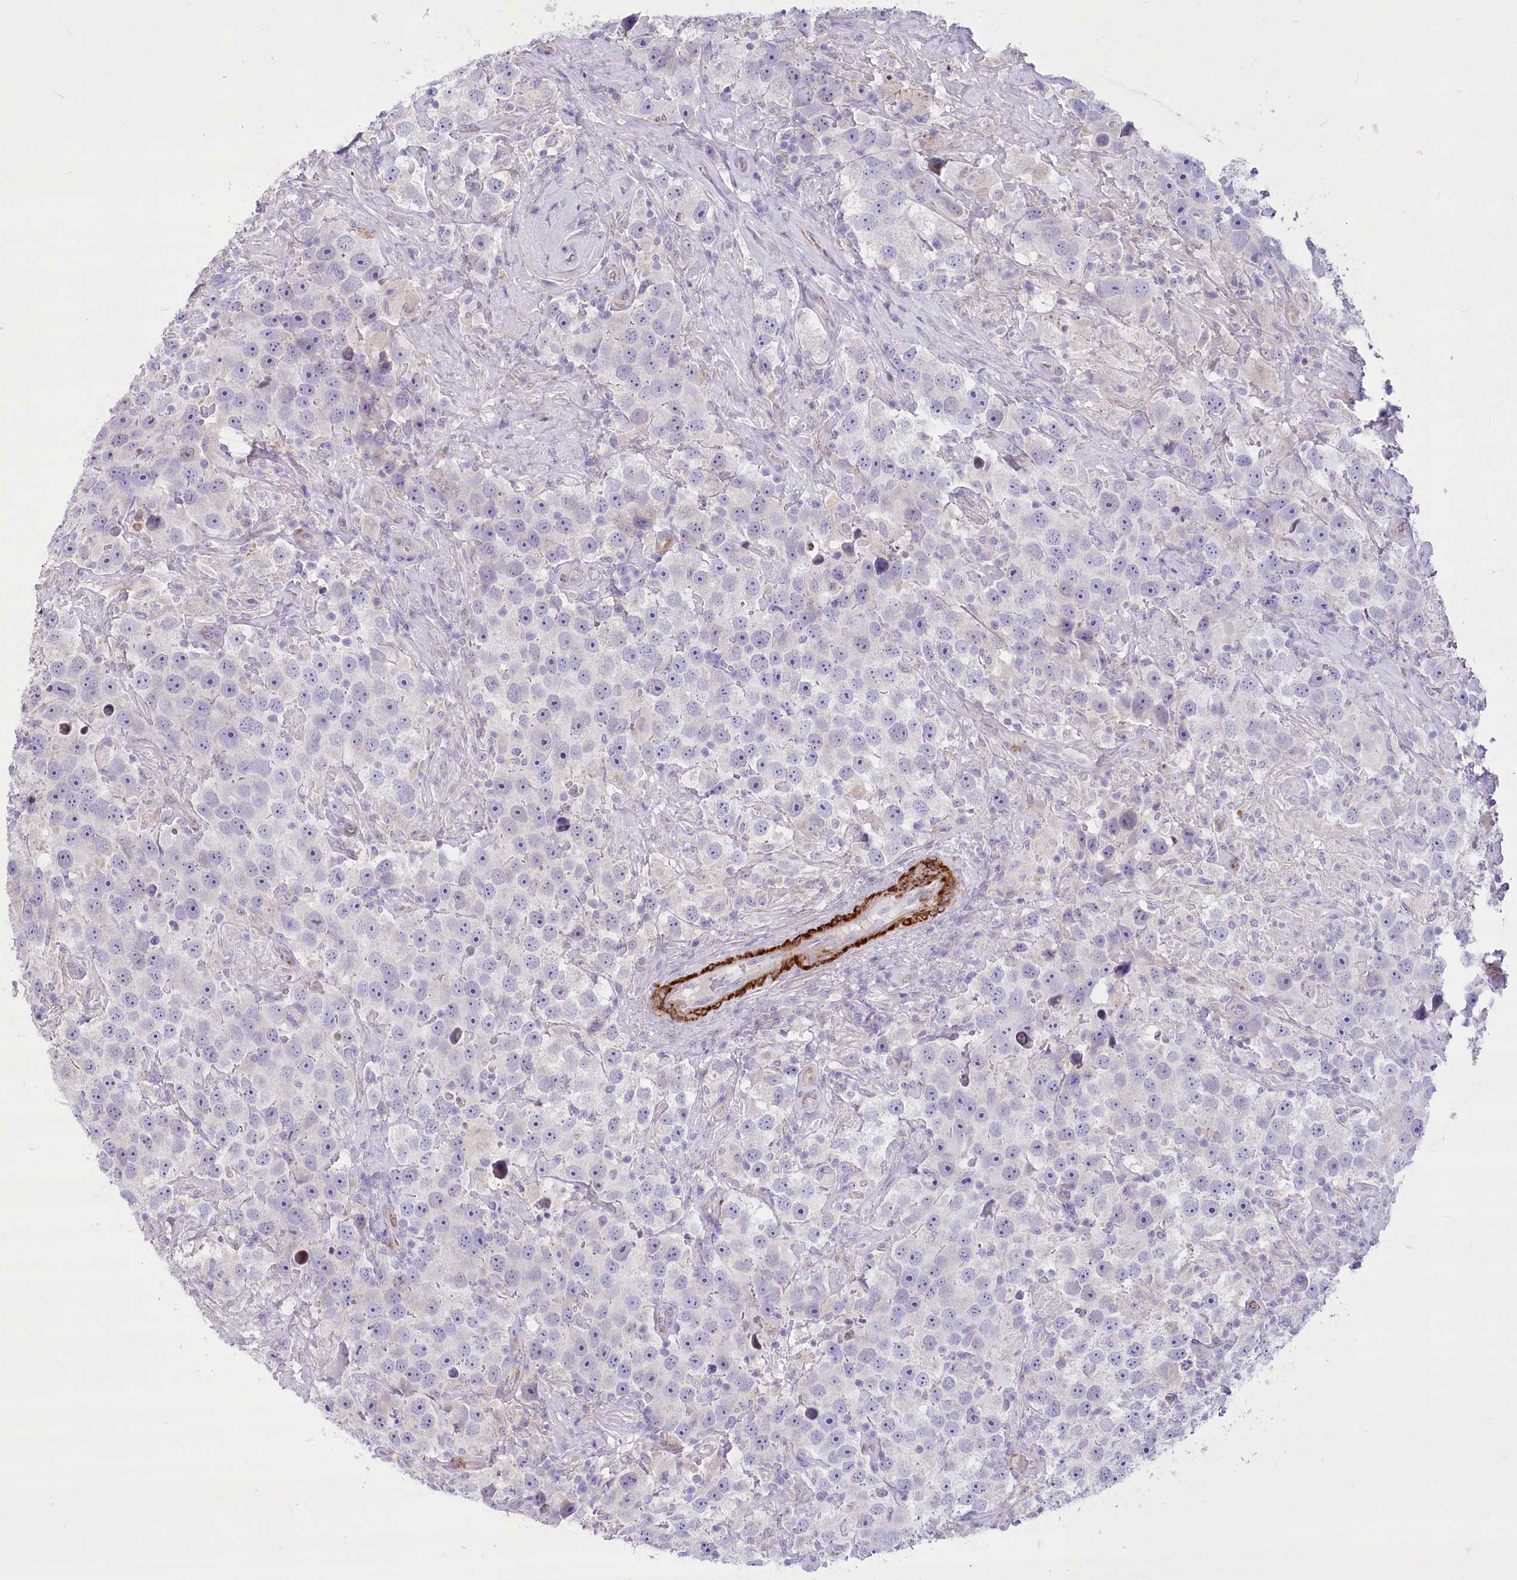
{"staining": {"intensity": "negative", "quantity": "none", "location": "none"}, "tissue": "testis cancer", "cell_type": "Tumor cells", "image_type": "cancer", "snomed": [{"axis": "morphology", "description": "Seminoma, NOS"}, {"axis": "topography", "description": "Testis"}], "caption": "Tumor cells are negative for protein expression in human testis seminoma. Nuclei are stained in blue.", "gene": "ANGPTL3", "patient": {"sex": "male", "age": 49}}